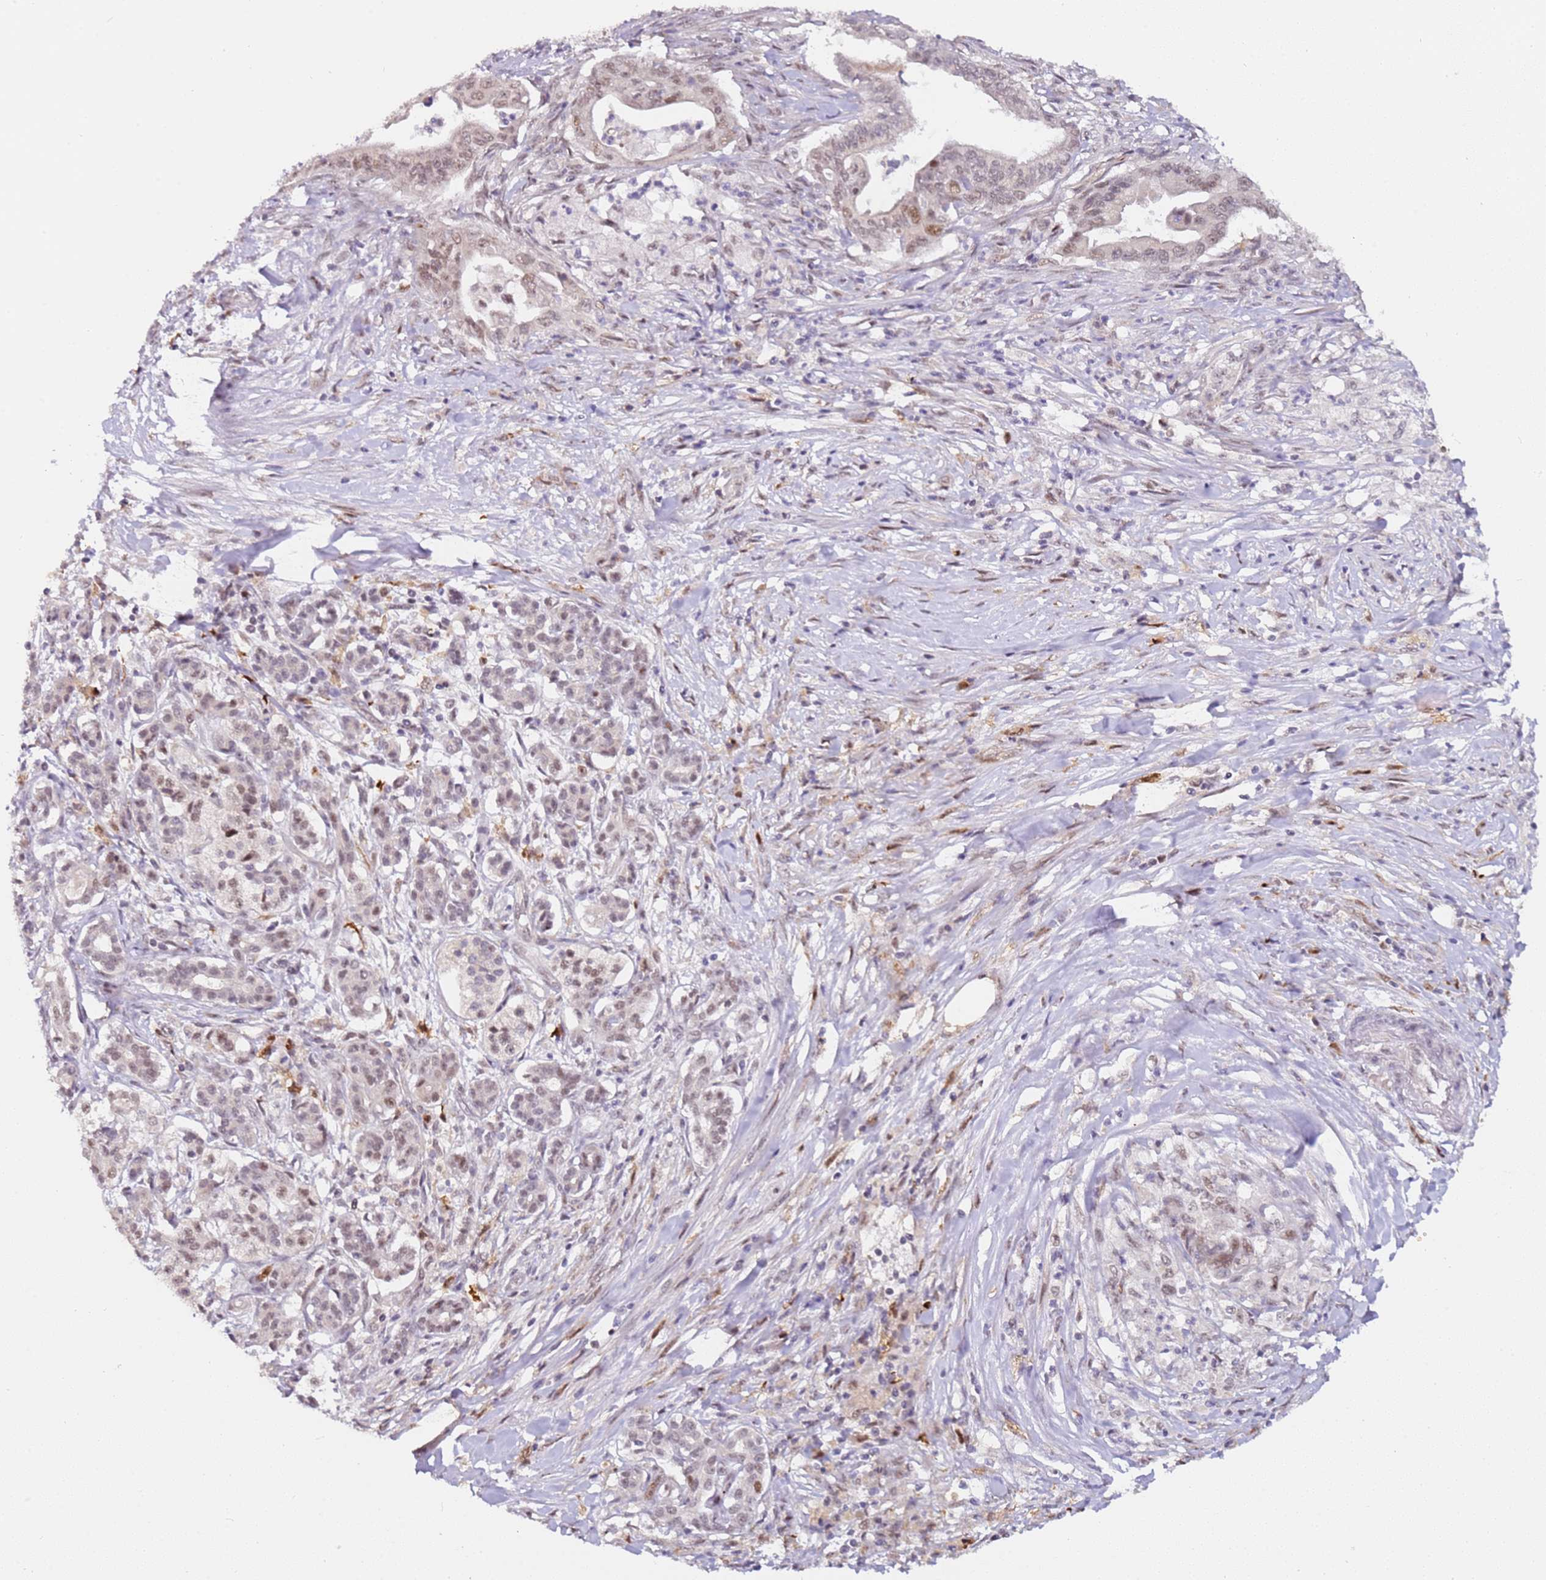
{"staining": {"intensity": "moderate", "quantity": "25%-75%", "location": "nuclear"}, "tissue": "pancreatic cancer", "cell_type": "Tumor cells", "image_type": "cancer", "snomed": [{"axis": "morphology", "description": "Adenocarcinoma, NOS"}, {"axis": "topography", "description": "Pancreas"}], "caption": "Pancreatic cancer (adenocarcinoma) was stained to show a protein in brown. There is medium levels of moderate nuclear positivity in approximately 25%-75% of tumor cells.", "gene": "LGALSL", "patient": {"sex": "male", "age": 58}}